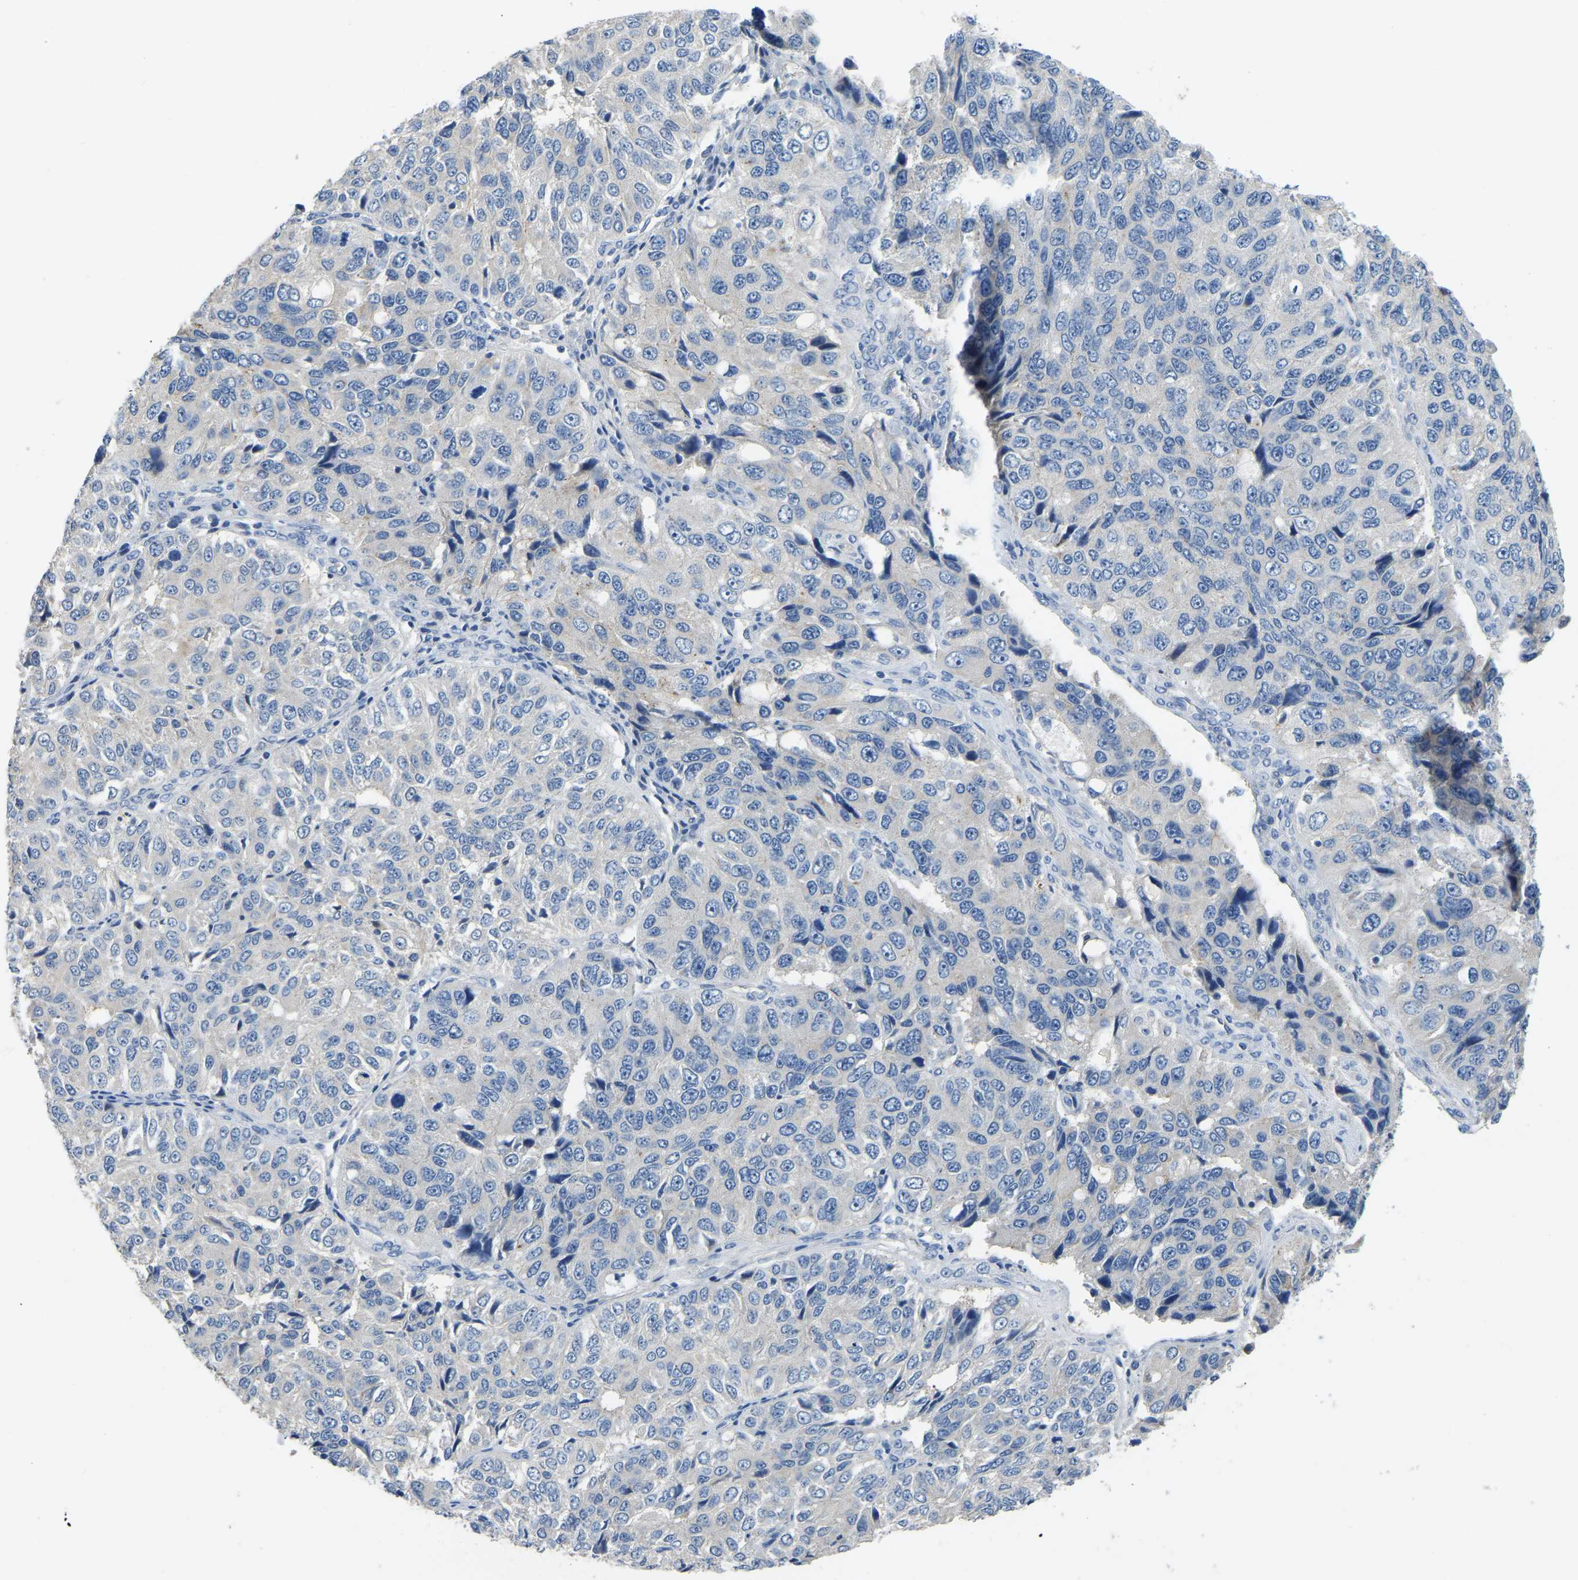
{"staining": {"intensity": "negative", "quantity": "none", "location": "none"}, "tissue": "ovarian cancer", "cell_type": "Tumor cells", "image_type": "cancer", "snomed": [{"axis": "morphology", "description": "Carcinoma, endometroid"}, {"axis": "topography", "description": "Ovary"}], "caption": "A high-resolution image shows immunohistochemistry staining of ovarian endometroid carcinoma, which reveals no significant positivity in tumor cells. Brightfield microscopy of immunohistochemistry stained with DAB (brown) and hematoxylin (blue), captured at high magnification.", "gene": "HIGD2B", "patient": {"sex": "female", "age": 51}}